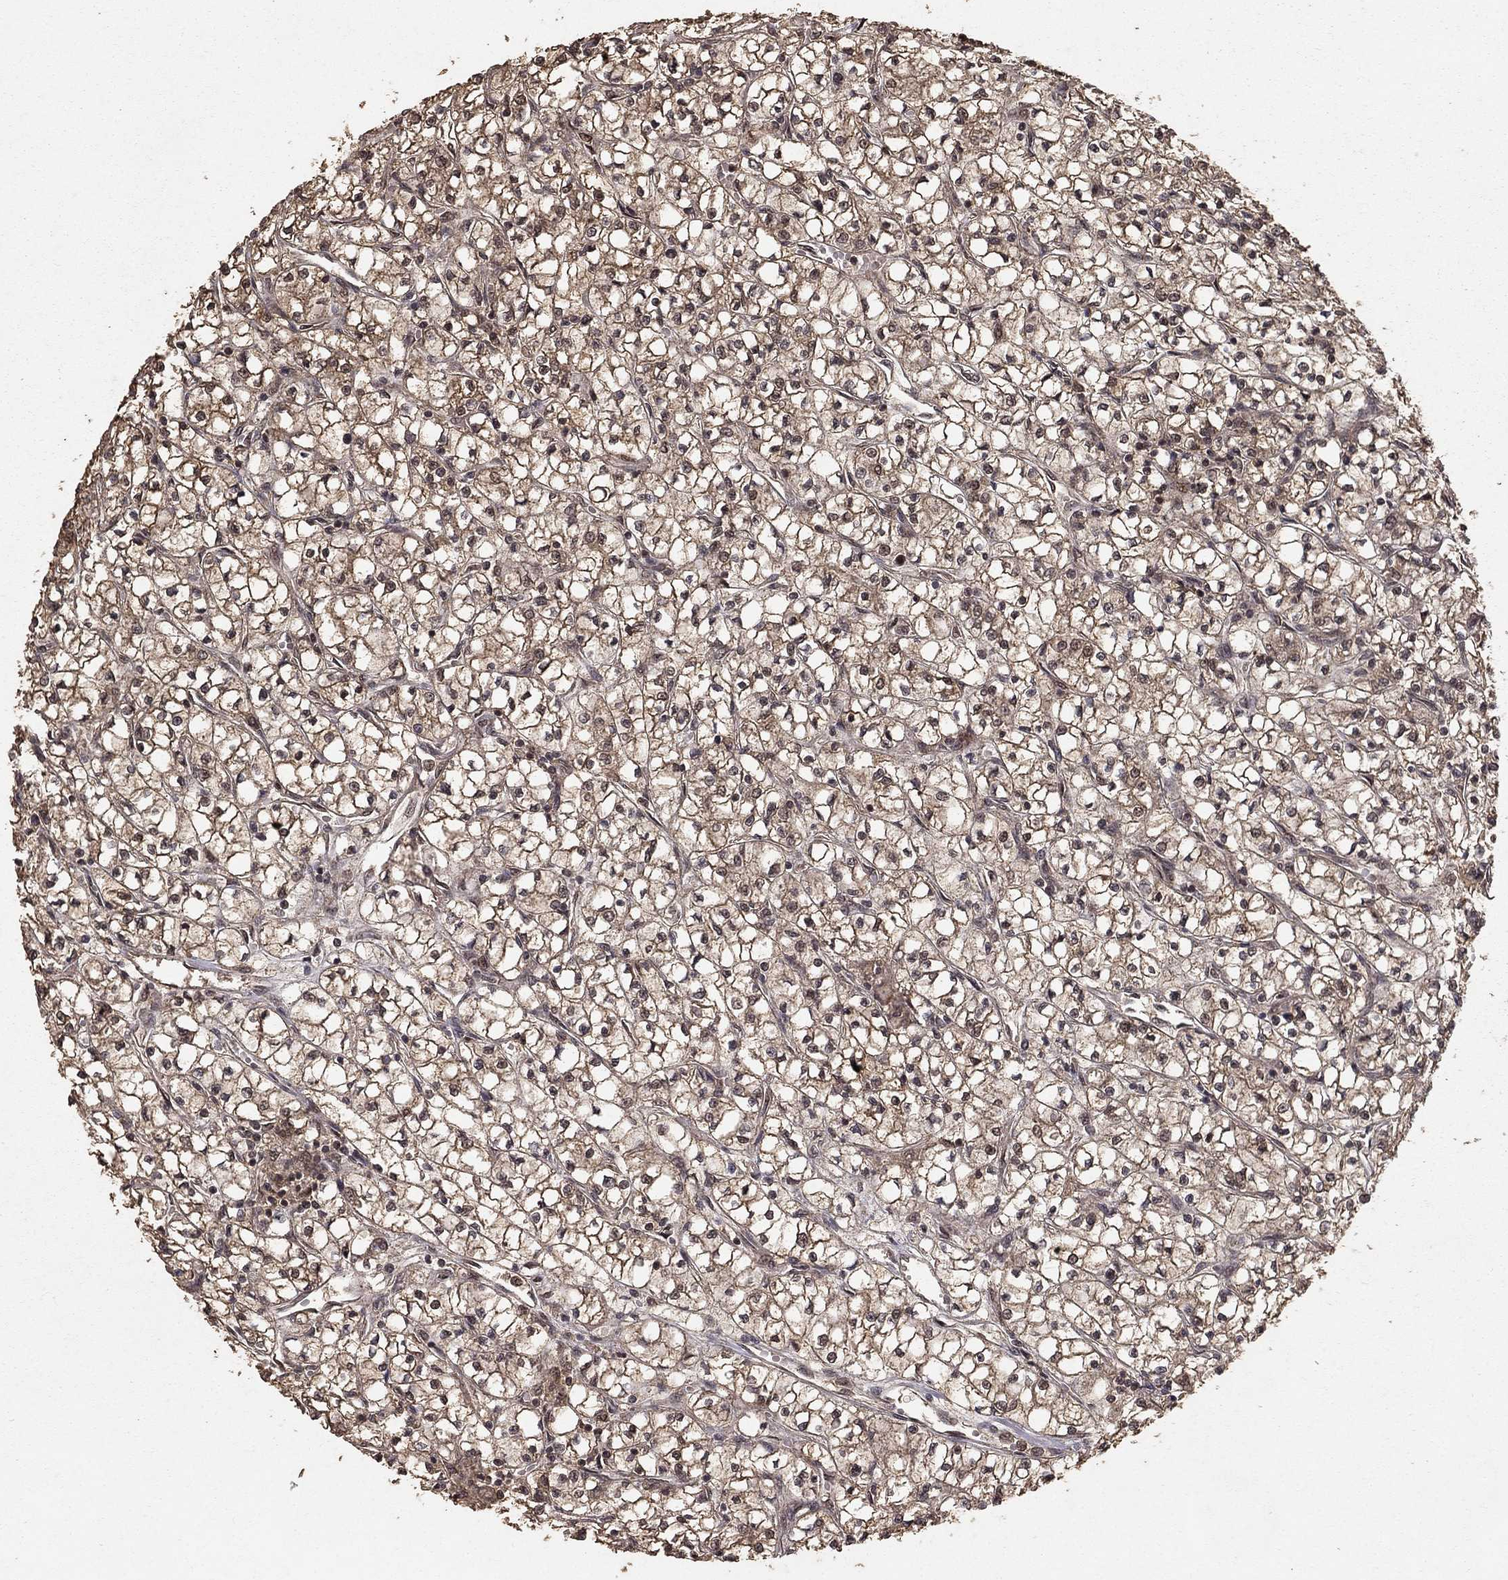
{"staining": {"intensity": "moderate", "quantity": ">75%", "location": "cytoplasmic/membranous"}, "tissue": "renal cancer", "cell_type": "Tumor cells", "image_type": "cancer", "snomed": [{"axis": "morphology", "description": "Adenocarcinoma, NOS"}, {"axis": "topography", "description": "Kidney"}], "caption": "Adenocarcinoma (renal) was stained to show a protein in brown. There is medium levels of moderate cytoplasmic/membranous positivity in about >75% of tumor cells.", "gene": "PRDM1", "patient": {"sex": "female", "age": 64}}